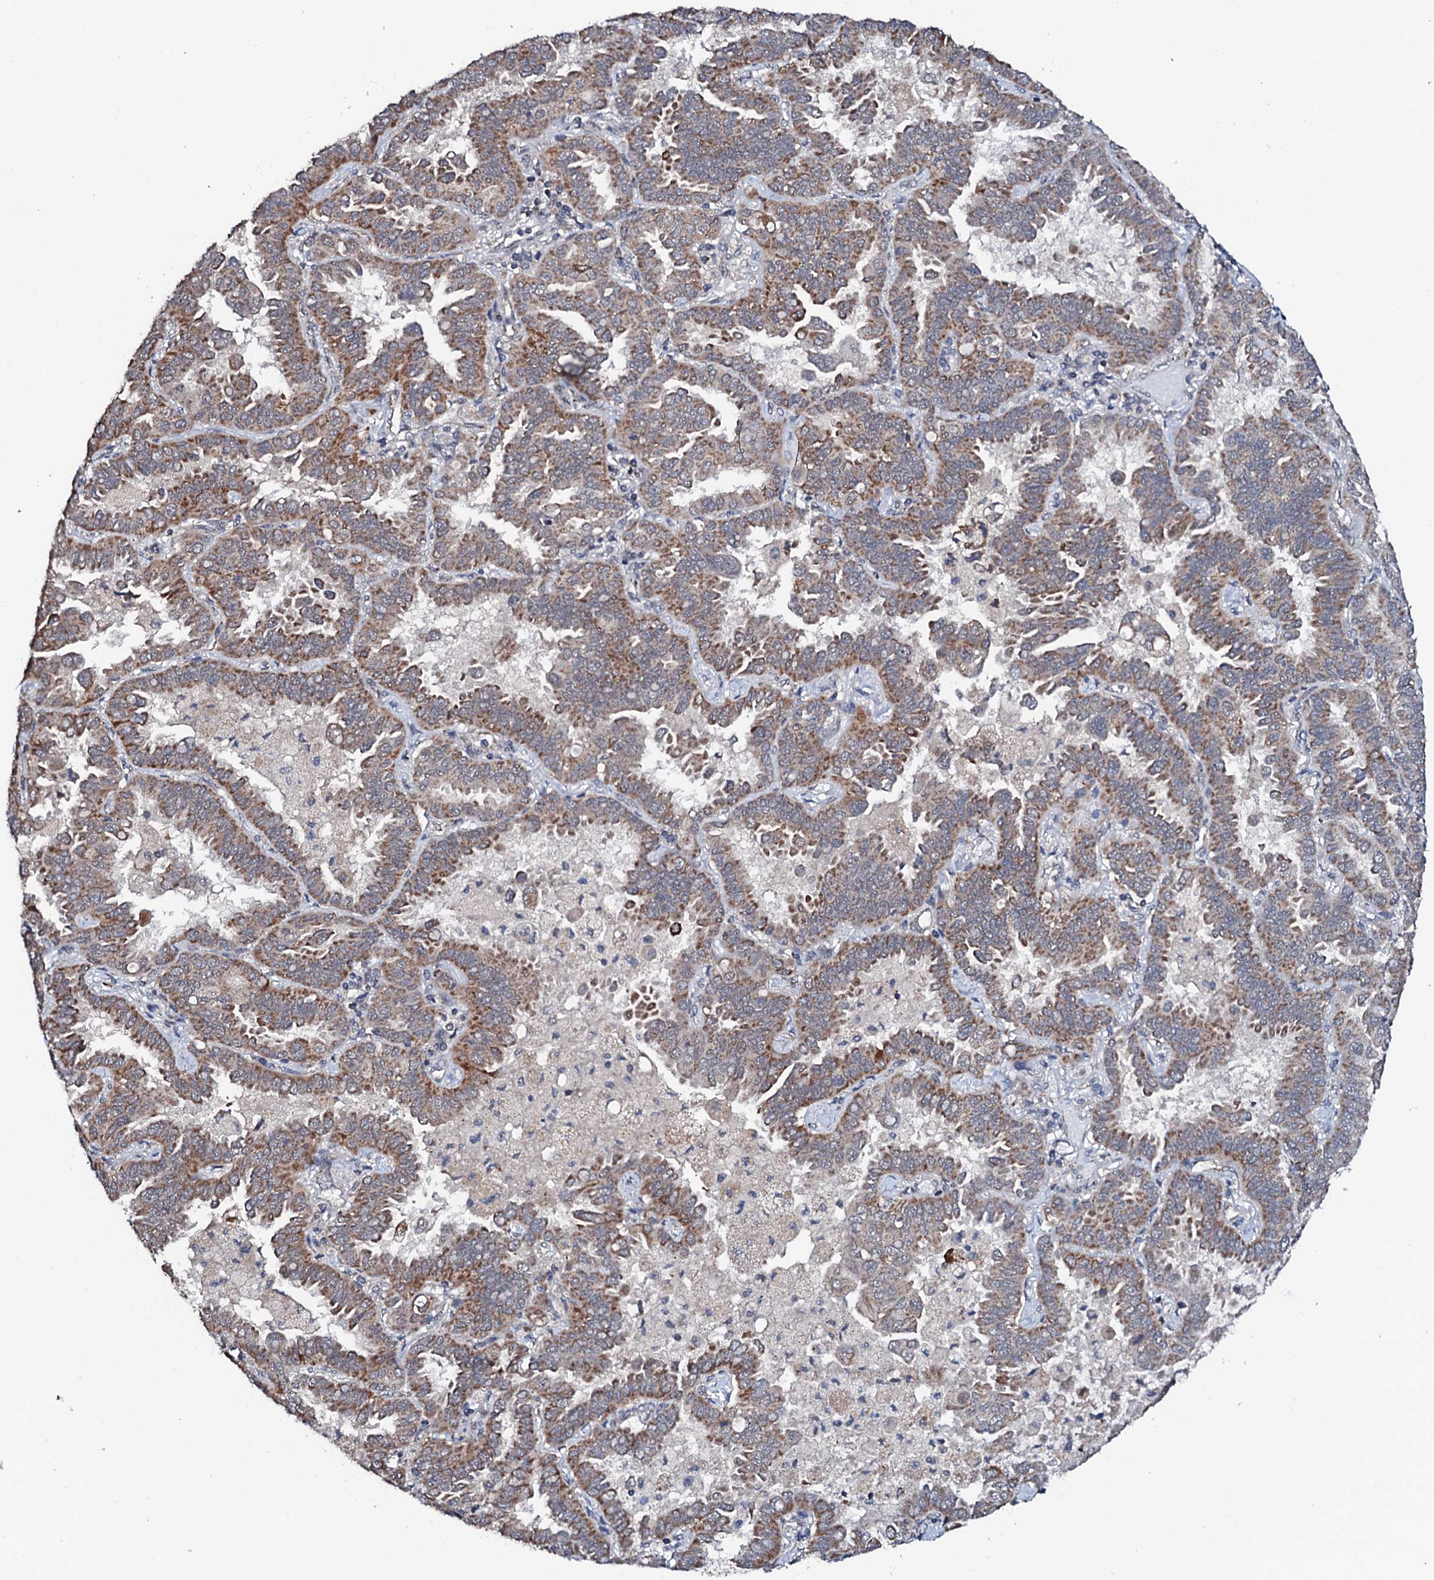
{"staining": {"intensity": "moderate", "quantity": ">75%", "location": "cytoplasmic/membranous"}, "tissue": "lung cancer", "cell_type": "Tumor cells", "image_type": "cancer", "snomed": [{"axis": "morphology", "description": "Adenocarcinoma, NOS"}, {"axis": "topography", "description": "Lung"}], "caption": "Lung adenocarcinoma stained with a brown dye displays moderate cytoplasmic/membranous positive positivity in approximately >75% of tumor cells.", "gene": "MTIF3", "patient": {"sex": "male", "age": 64}}